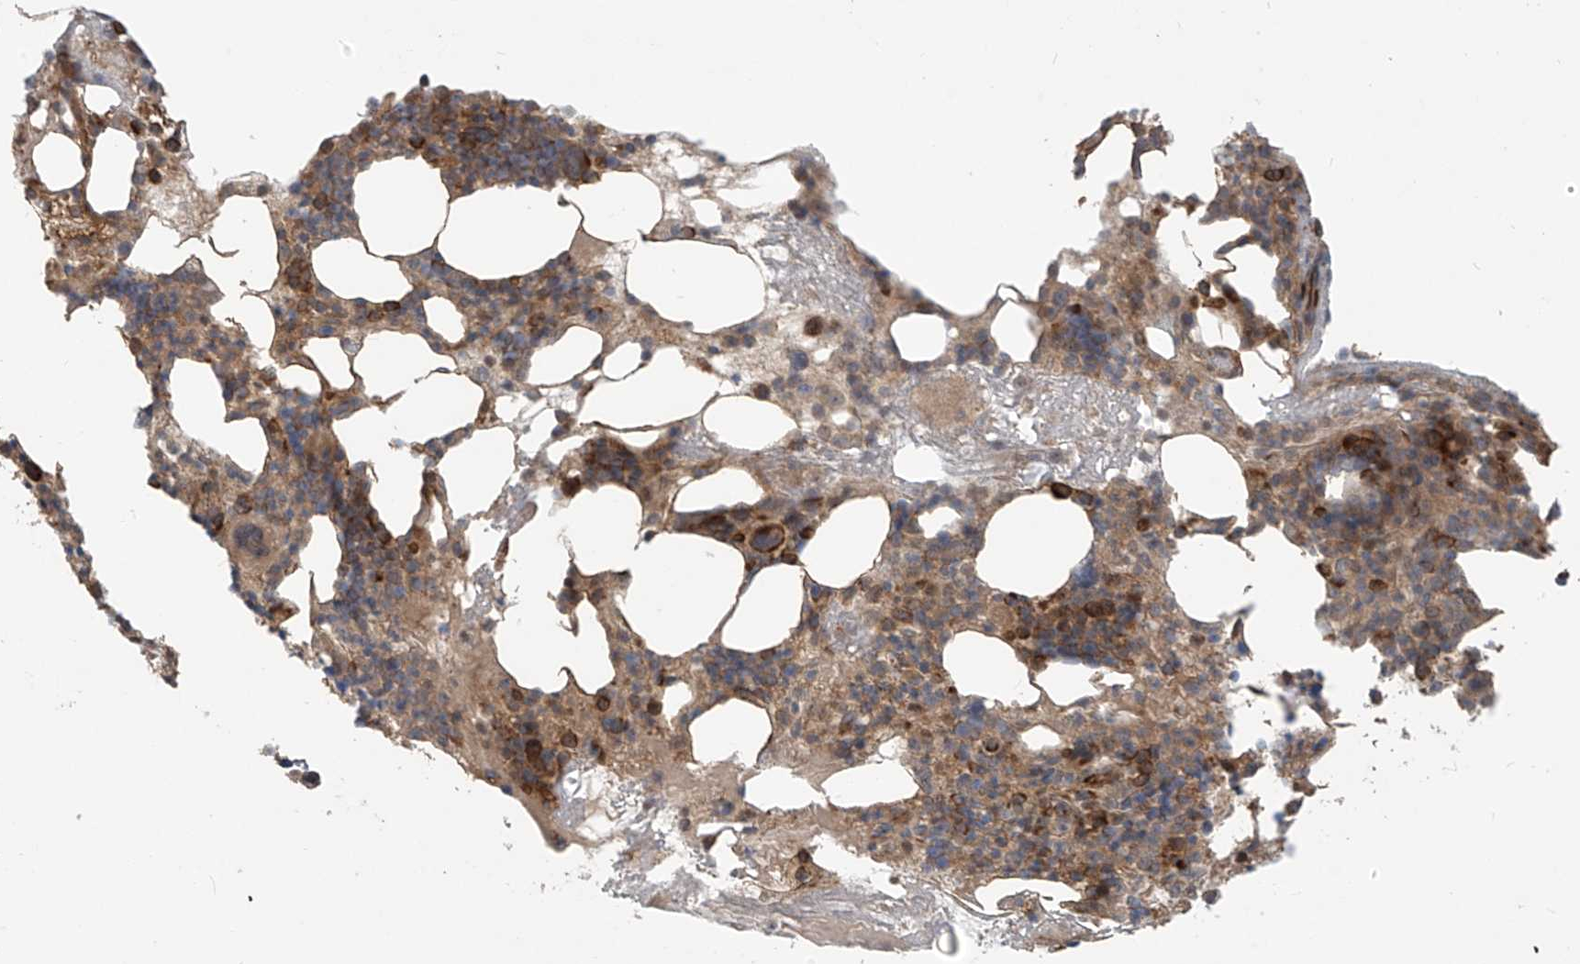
{"staining": {"intensity": "strong", "quantity": "<25%", "location": "cytoplasmic/membranous"}, "tissue": "bone marrow", "cell_type": "Hematopoietic cells", "image_type": "normal", "snomed": [{"axis": "morphology", "description": "Normal tissue, NOS"}, {"axis": "morphology", "description": "Inflammation, NOS"}, {"axis": "topography", "description": "Bone marrow"}], "caption": "Hematopoietic cells demonstrate medium levels of strong cytoplasmic/membranous expression in approximately <25% of cells in benign bone marrow.", "gene": "KATNIP", "patient": {"sex": "female", "age": 77}}